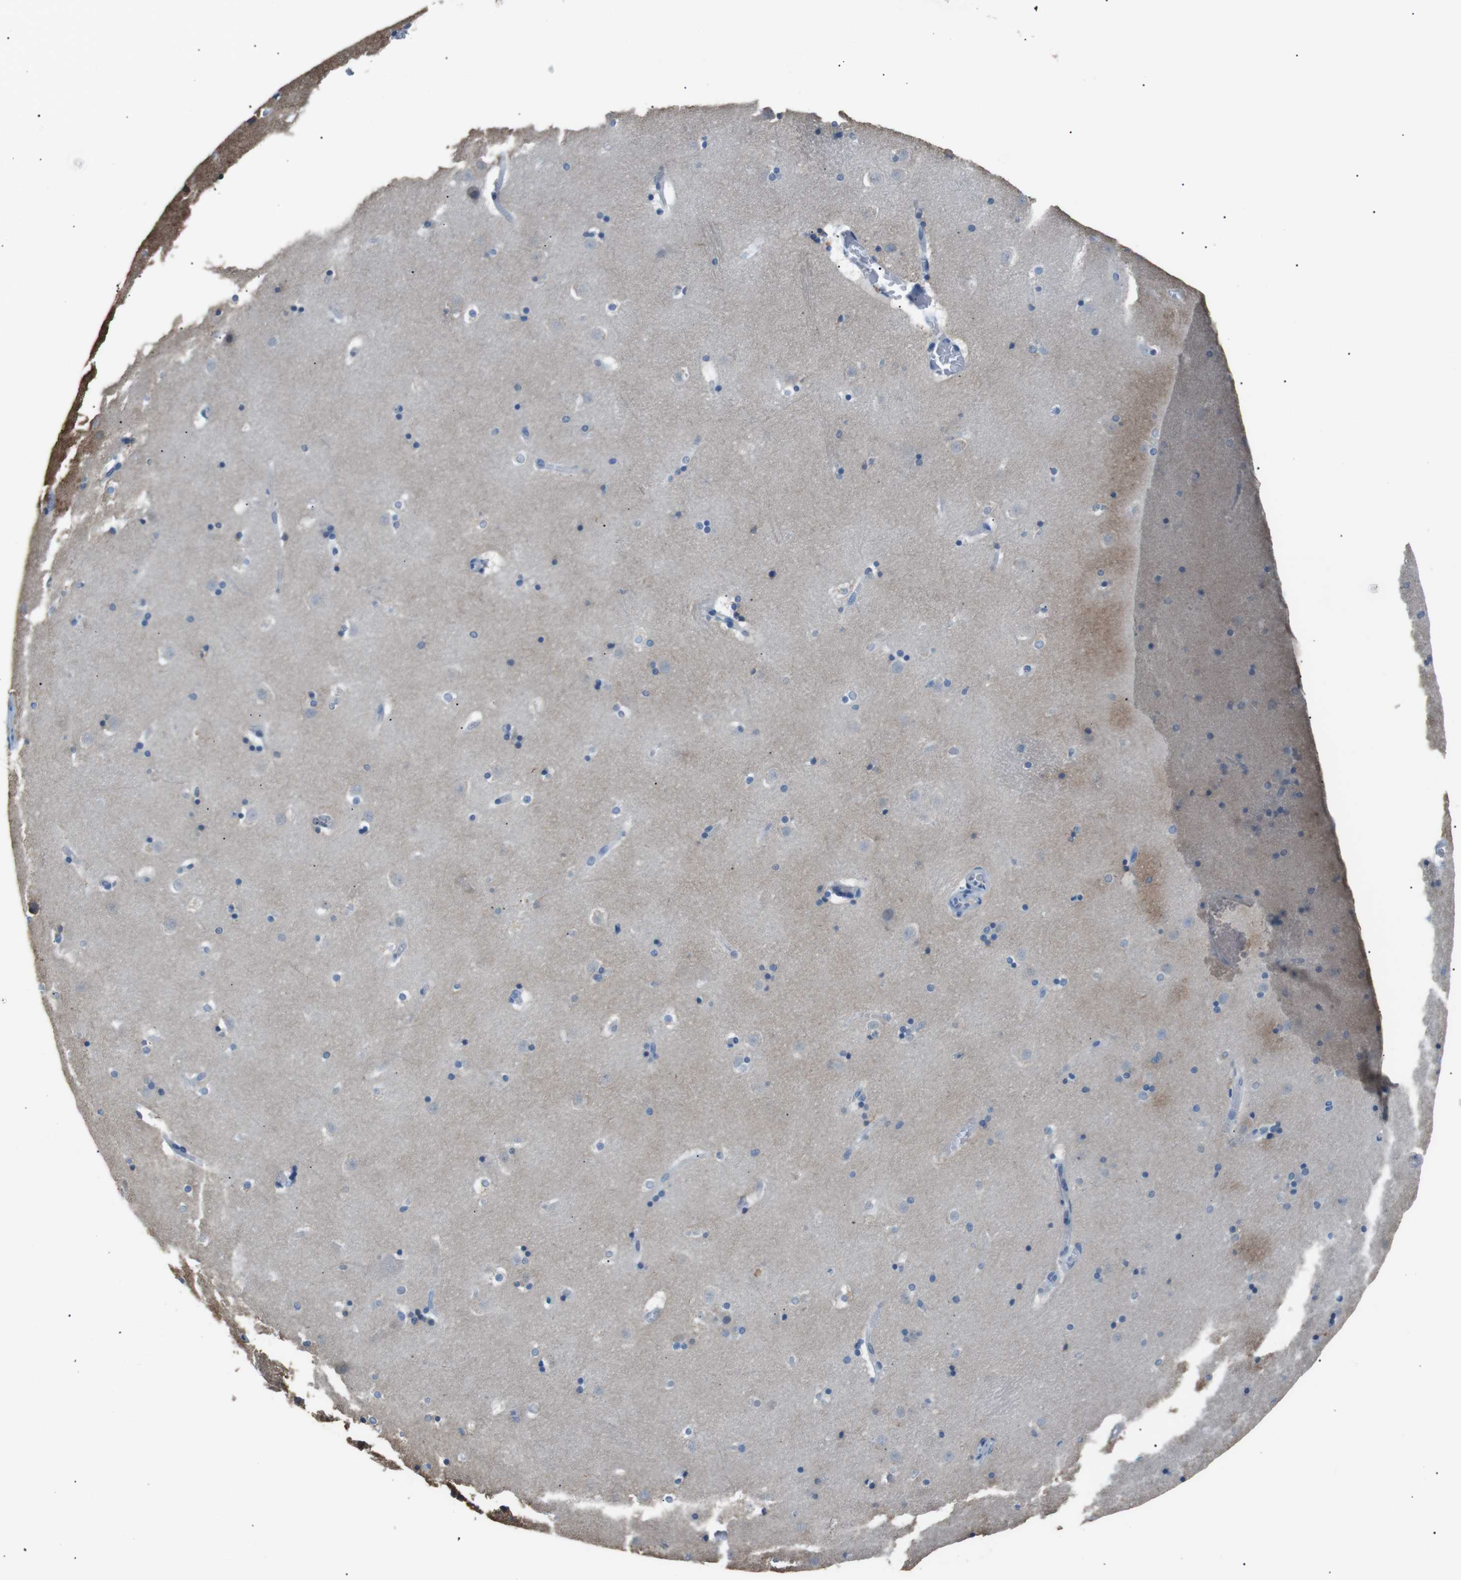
{"staining": {"intensity": "weak", "quantity": "<25%", "location": "cytoplasmic/membranous"}, "tissue": "caudate", "cell_type": "Glial cells", "image_type": "normal", "snomed": [{"axis": "morphology", "description": "Normal tissue, NOS"}, {"axis": "topography", "description": "Lateral ventricle wall"}], "caption": "A histopathology image of human caudate is negative for staining in glial cells. (DAB (3,3'-diaminobenzidine) IHC visualized using brightfield microscopy, high magnification).", "gene": "CDH26", "patient": {"sex": "male", "age": 45}}